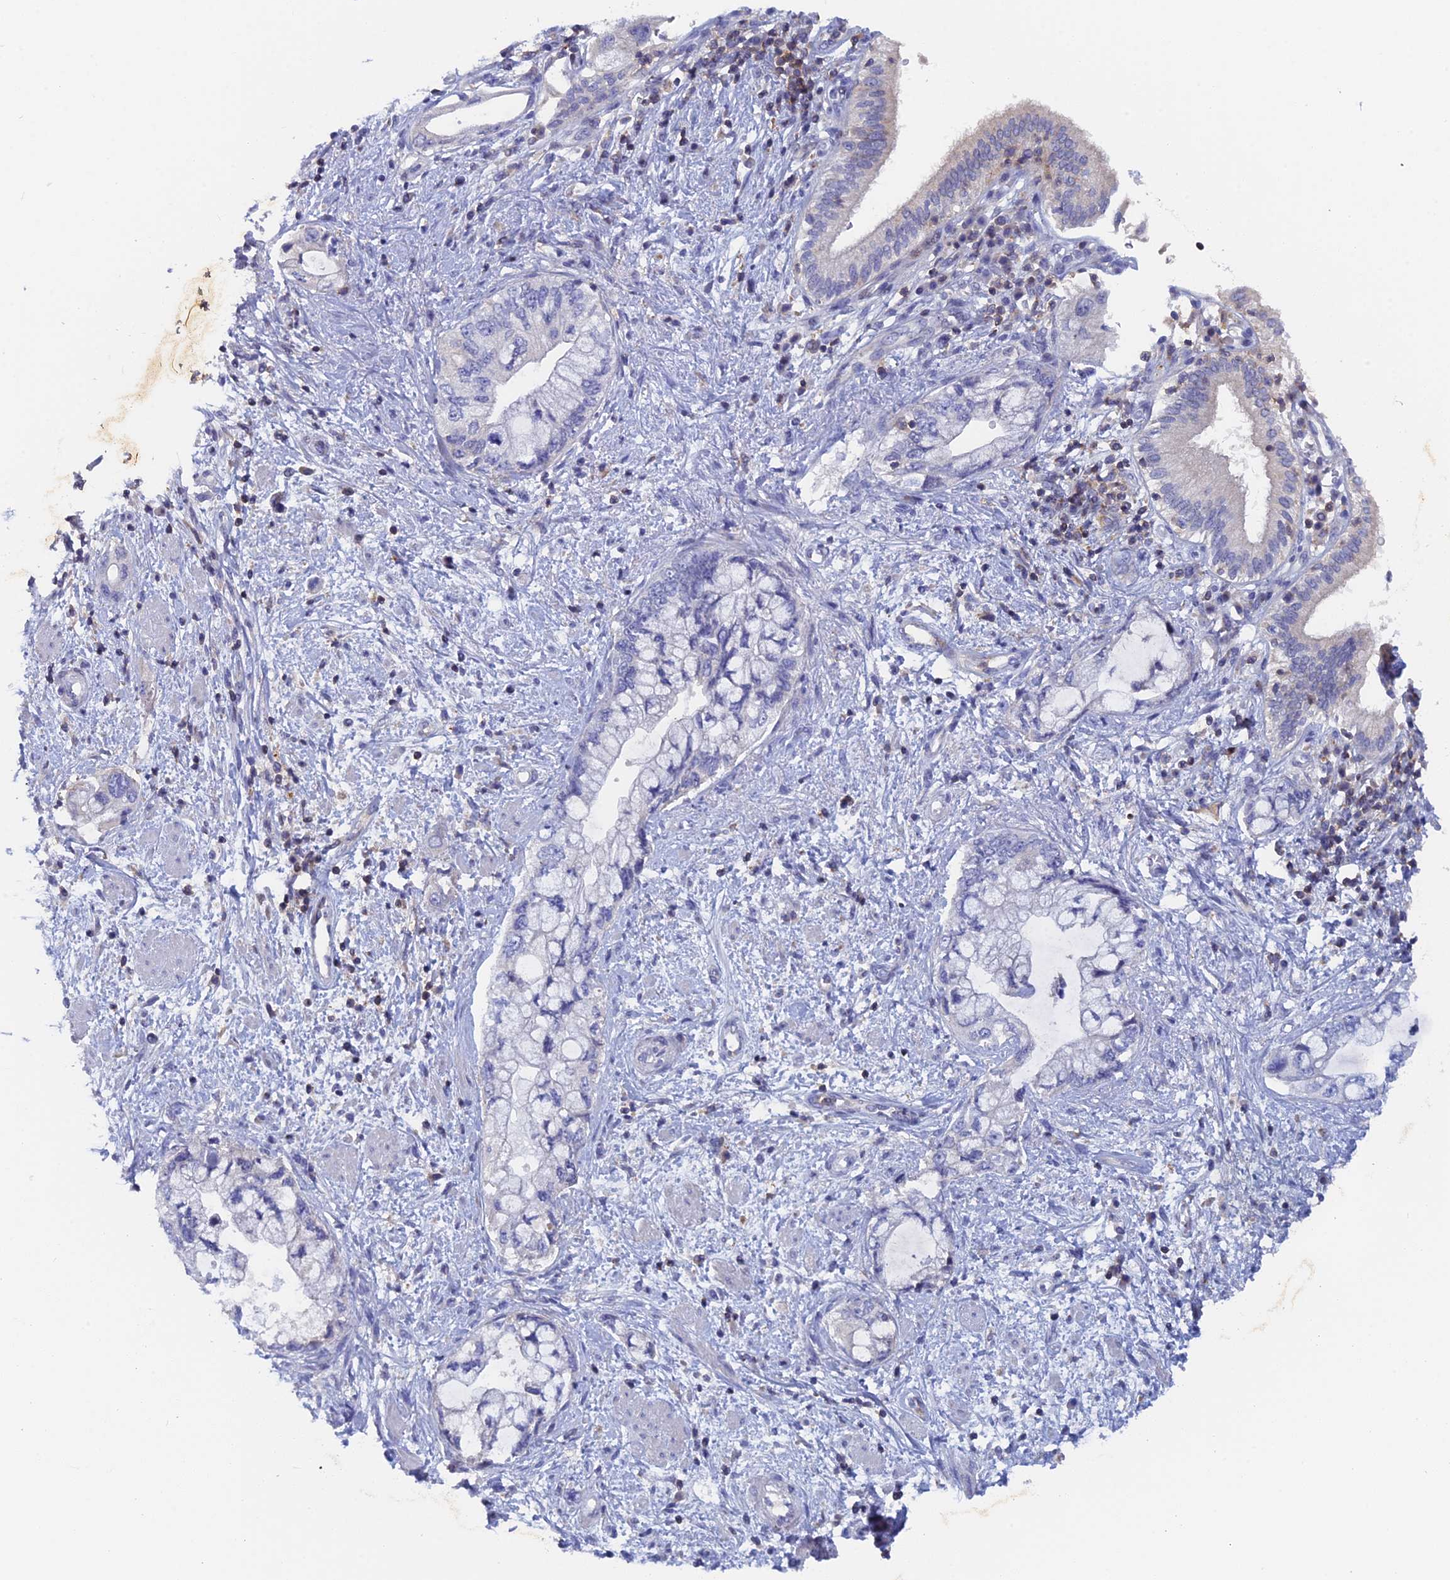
{"staining": {"intensity": "negative", "quantity": "none", "location": "none"}, "tissue": "pancreatic cancer", "cell_type": "Tumor cells", "image_type": "cancer", "snomed": [{"axis": "morphology", "description": "Adenocarcinoma, NOS"}, {"axis": "topography", "description": "Pancreas"}], "caption": "High magnification brightfield microscopy of adenocarcinoma (pancreatic) stained with DAB (brown) and counterstained with hematoxylin (blue): tumor cells show no significant positivity.", "gene": "ACP7", "patient": {"sex": "female", "age": 73}}